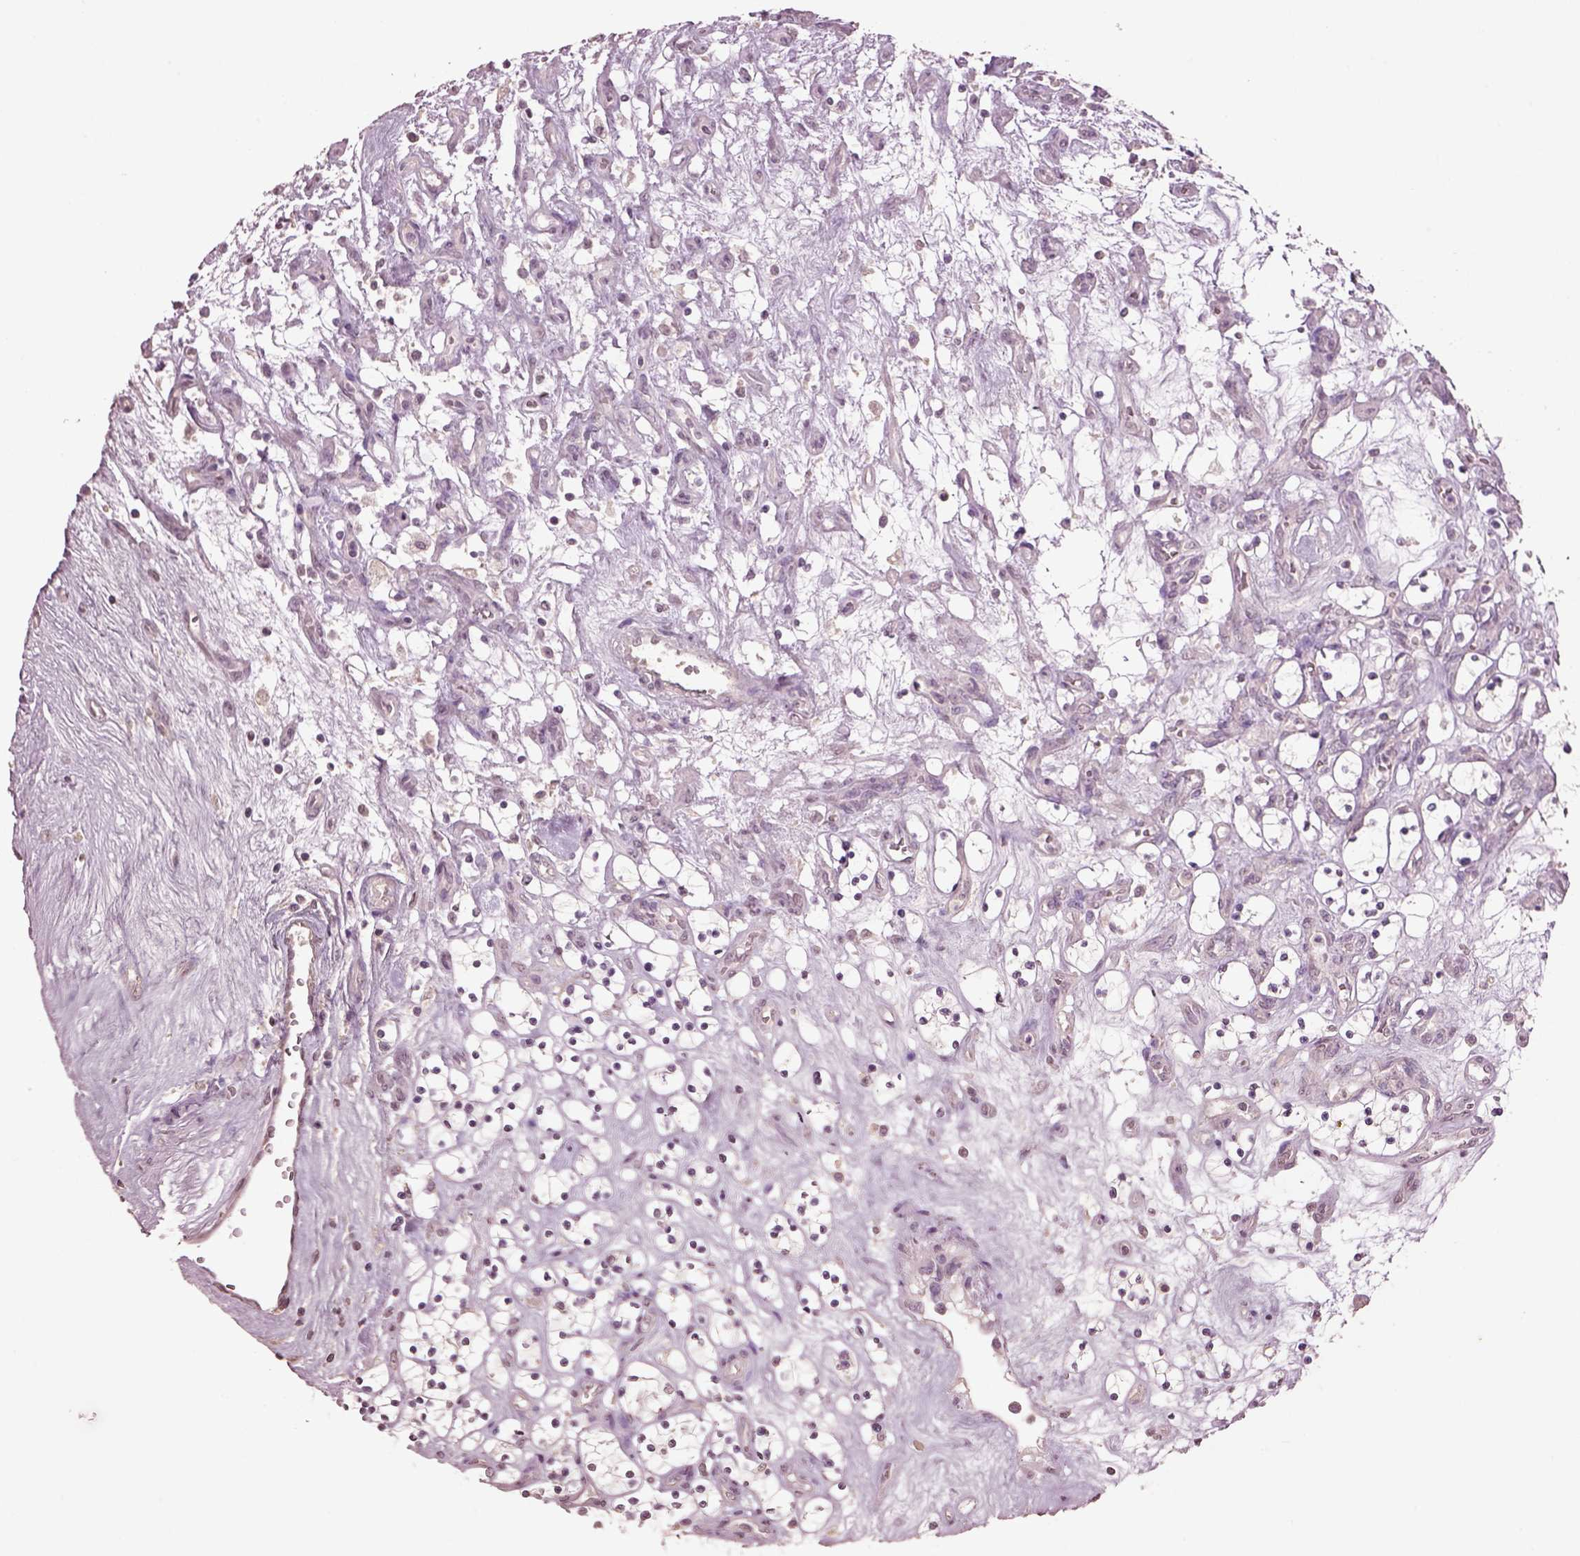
{"staining": {"intensity": "negative", "quantity": "none", "location": "none"}, "tissue": "renal cancer", "cell_type": "Tumor cells", "image_type": "cancer", "snomed": [{"axis": "morphology", "description": "Adenocarcinoma, NOS"}, {"axis": "topography", "description": "Kidney"}], "caption": "This is a photomicrograph of immunohistochemistry staining of adenocarcinoma (renal), which shows no positivity in tumor cells.", "gene": "KCNIP3", "patient": {"sex": "female", "age": 69}}